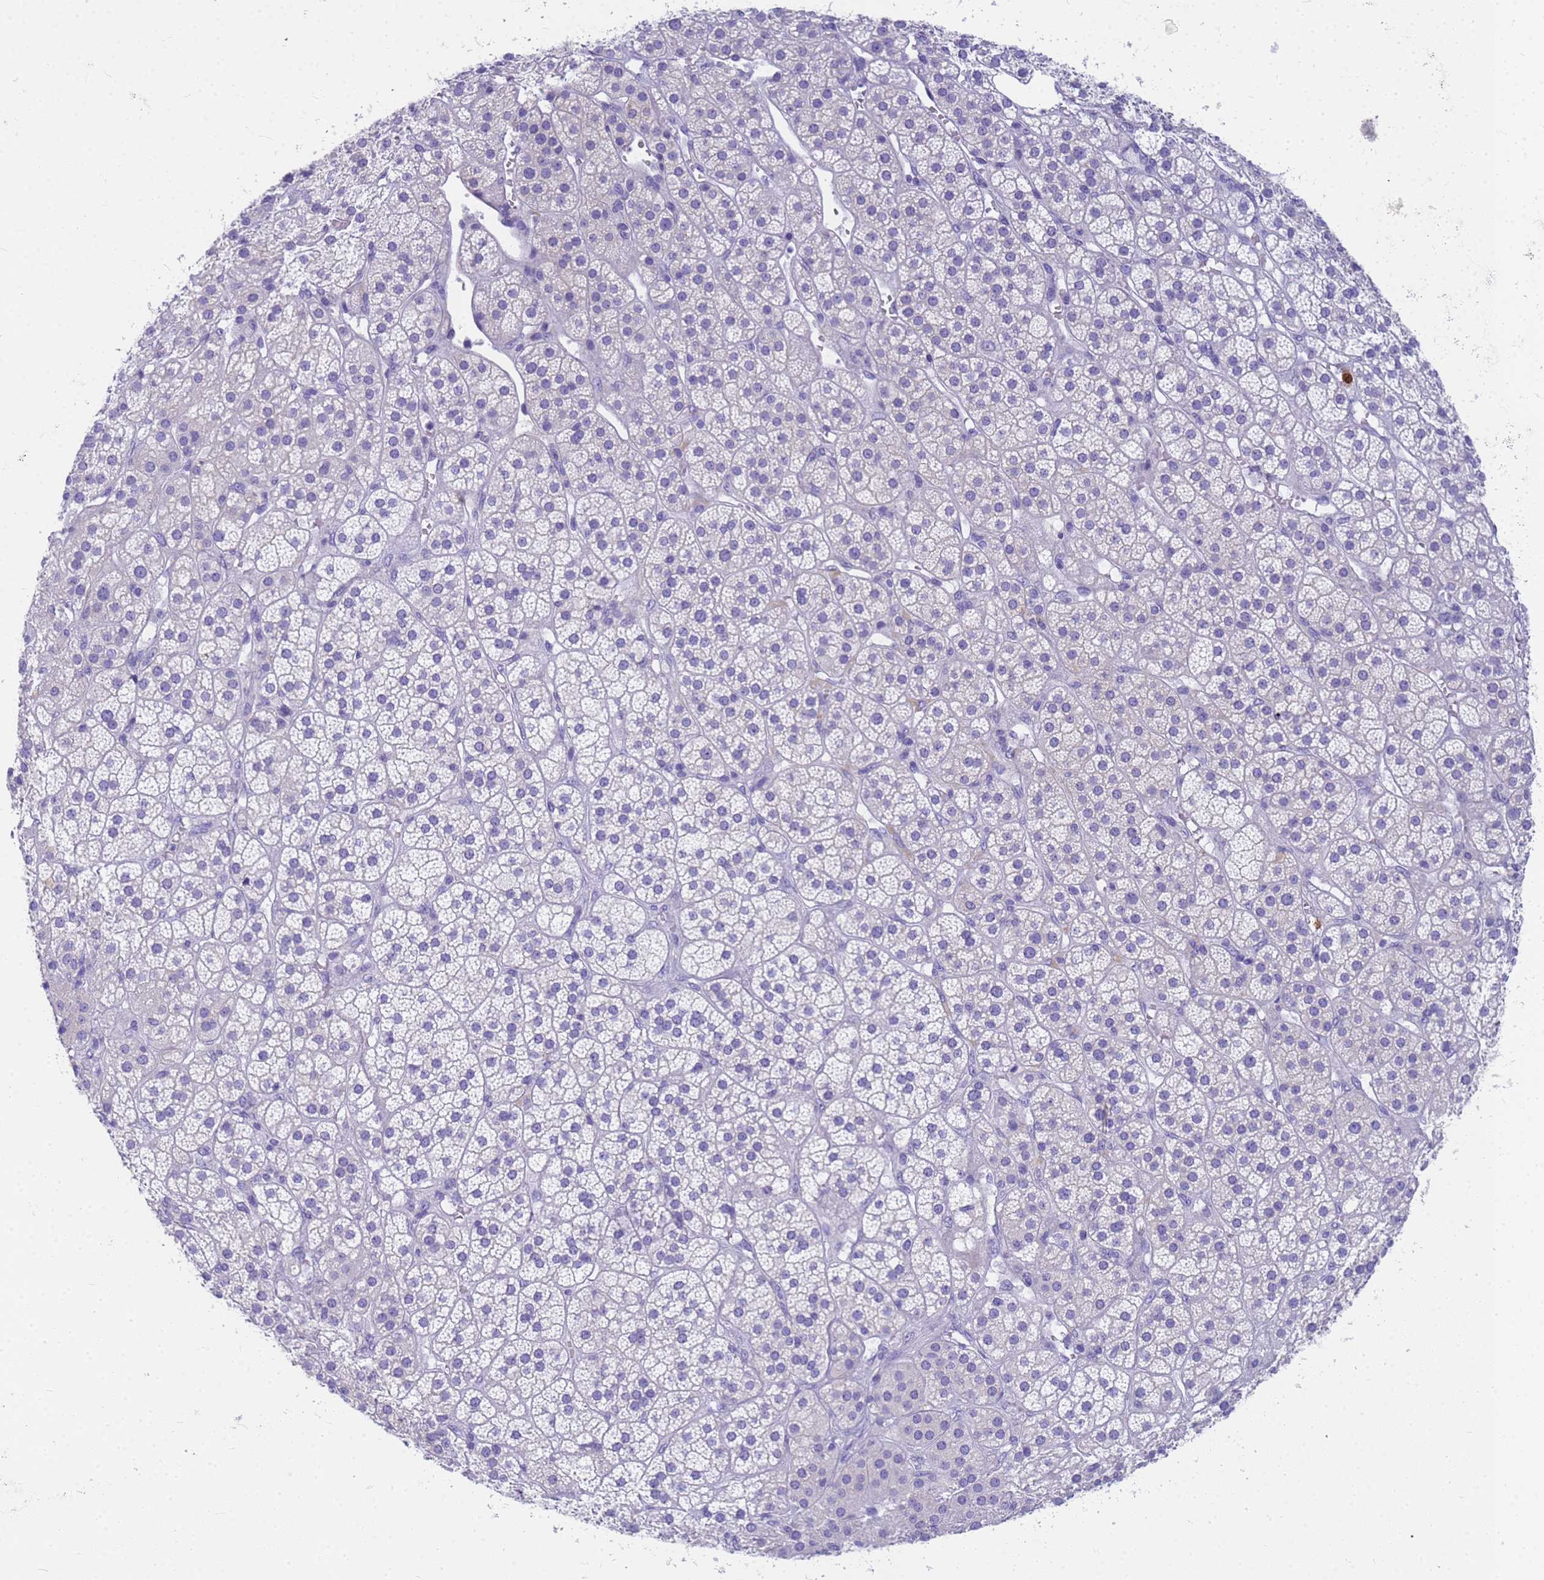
{"staining": {"intensity": "negative", "quantity": "none", "location": "none"}, "tissue": "adrenal gland", "cell_type": "Glandular cells", "image_type": "normal", "snomed": [{"axis": "morphology", "description": "Normal tissue, NOS"}, {"axis": "topography", "description": "Adrenal gland"}], "caption": "DAB immunohistochemical staining of benign adrenal gland reveals no significant positivity in glandular cells.", "gene": "RNASE2", "patient": {"sex": "female", "age": 70}}